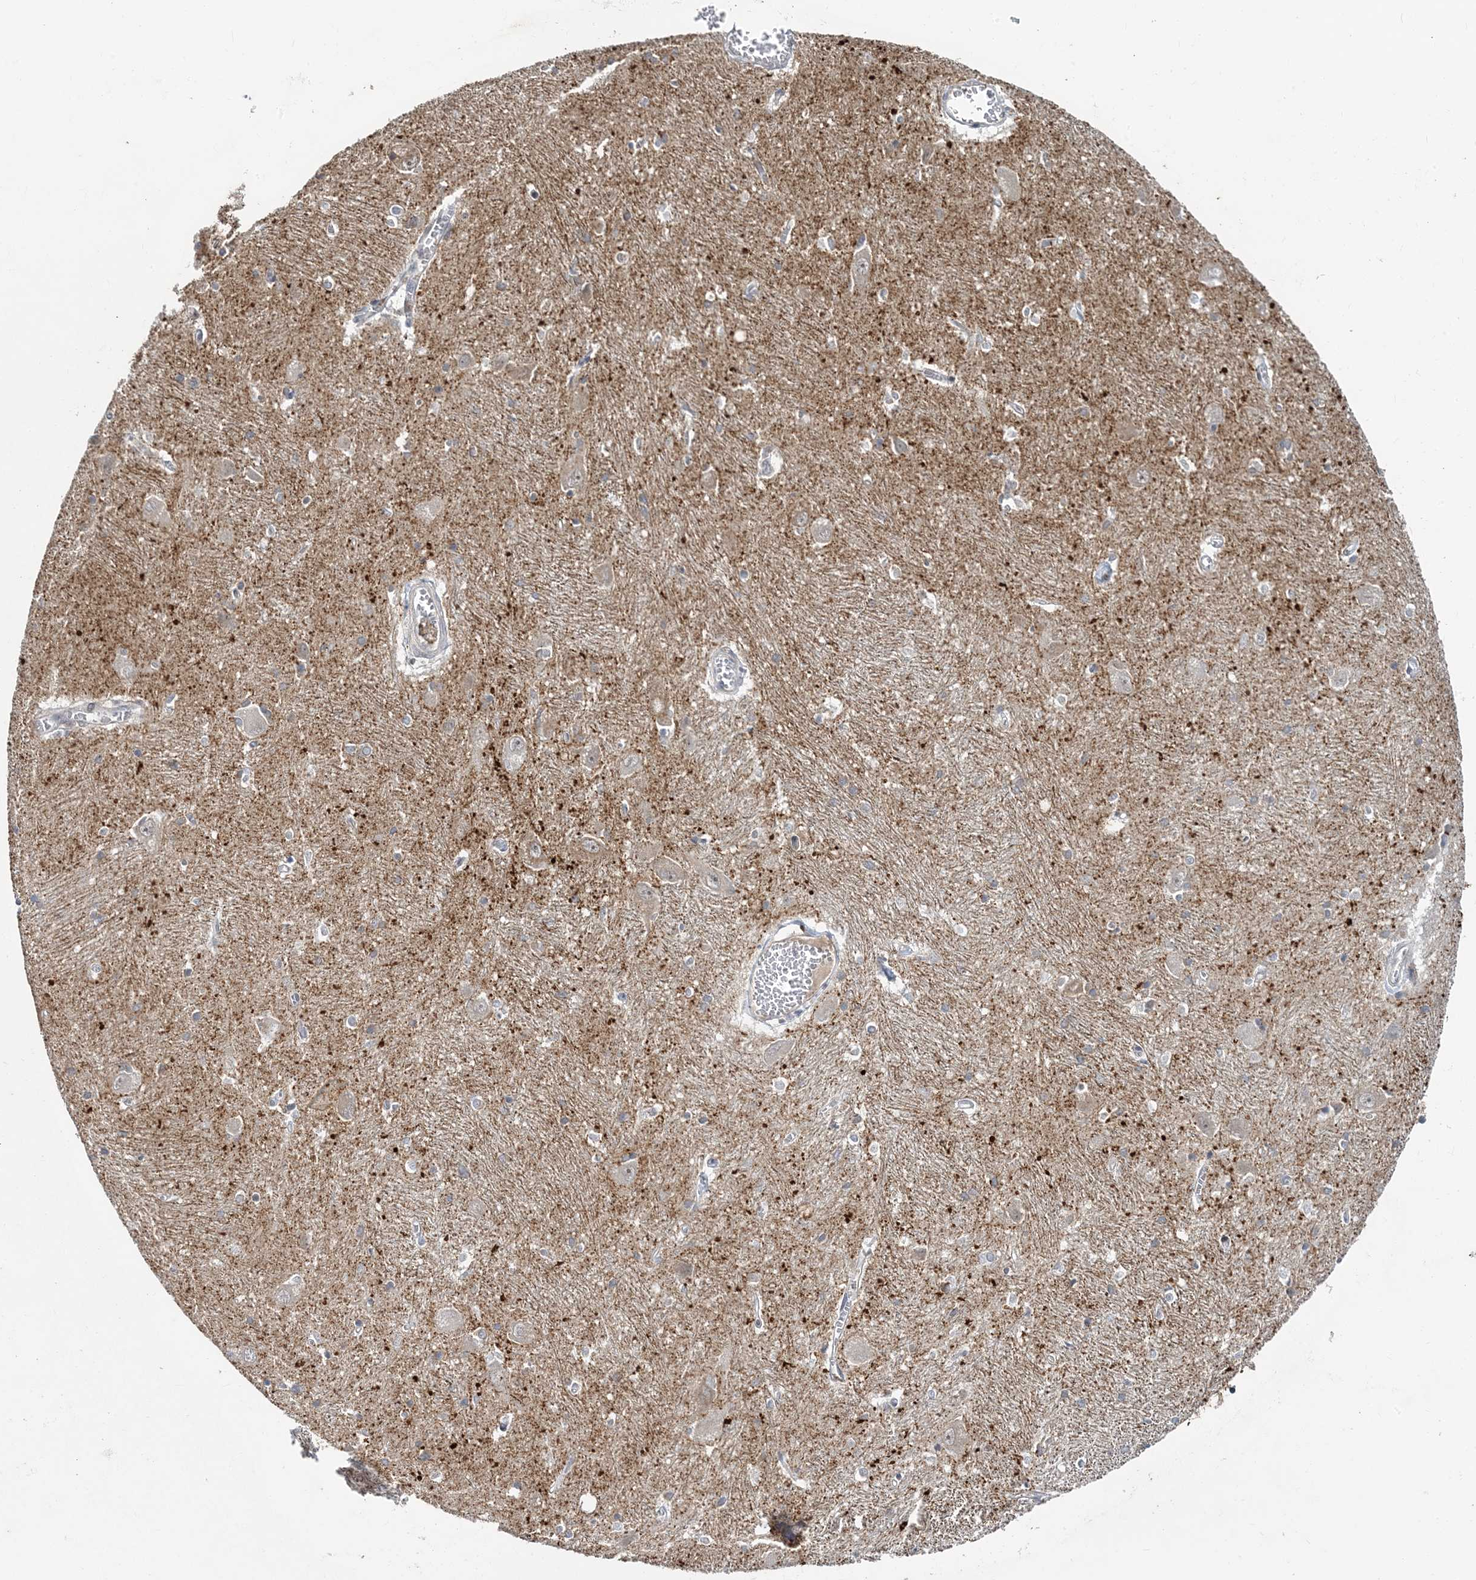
{"staining": {"intensity": "weak", "quantity": "25%-75%", "location": "cytoplasmic/membranous"}, "tissue": "caudate", "cell_type": "Glial cells", "image_type": "normal", "snomed": [{"axis": "morphology", "description": "Normal tissue, NOS"}, {"axis": "topography", "description": "Lateral ventricle wall"}], "caption": "Weak cytoplasmic/membranous staining is identified in about 25%-75% of glial cells in unremarkable caudate. Using DAB (brown) and hematoxylin (blue) stains, captured at high magnification using brightfield microscopy.", "gene": "LEXM", "patient": {"sex": "male", "age": 37}}